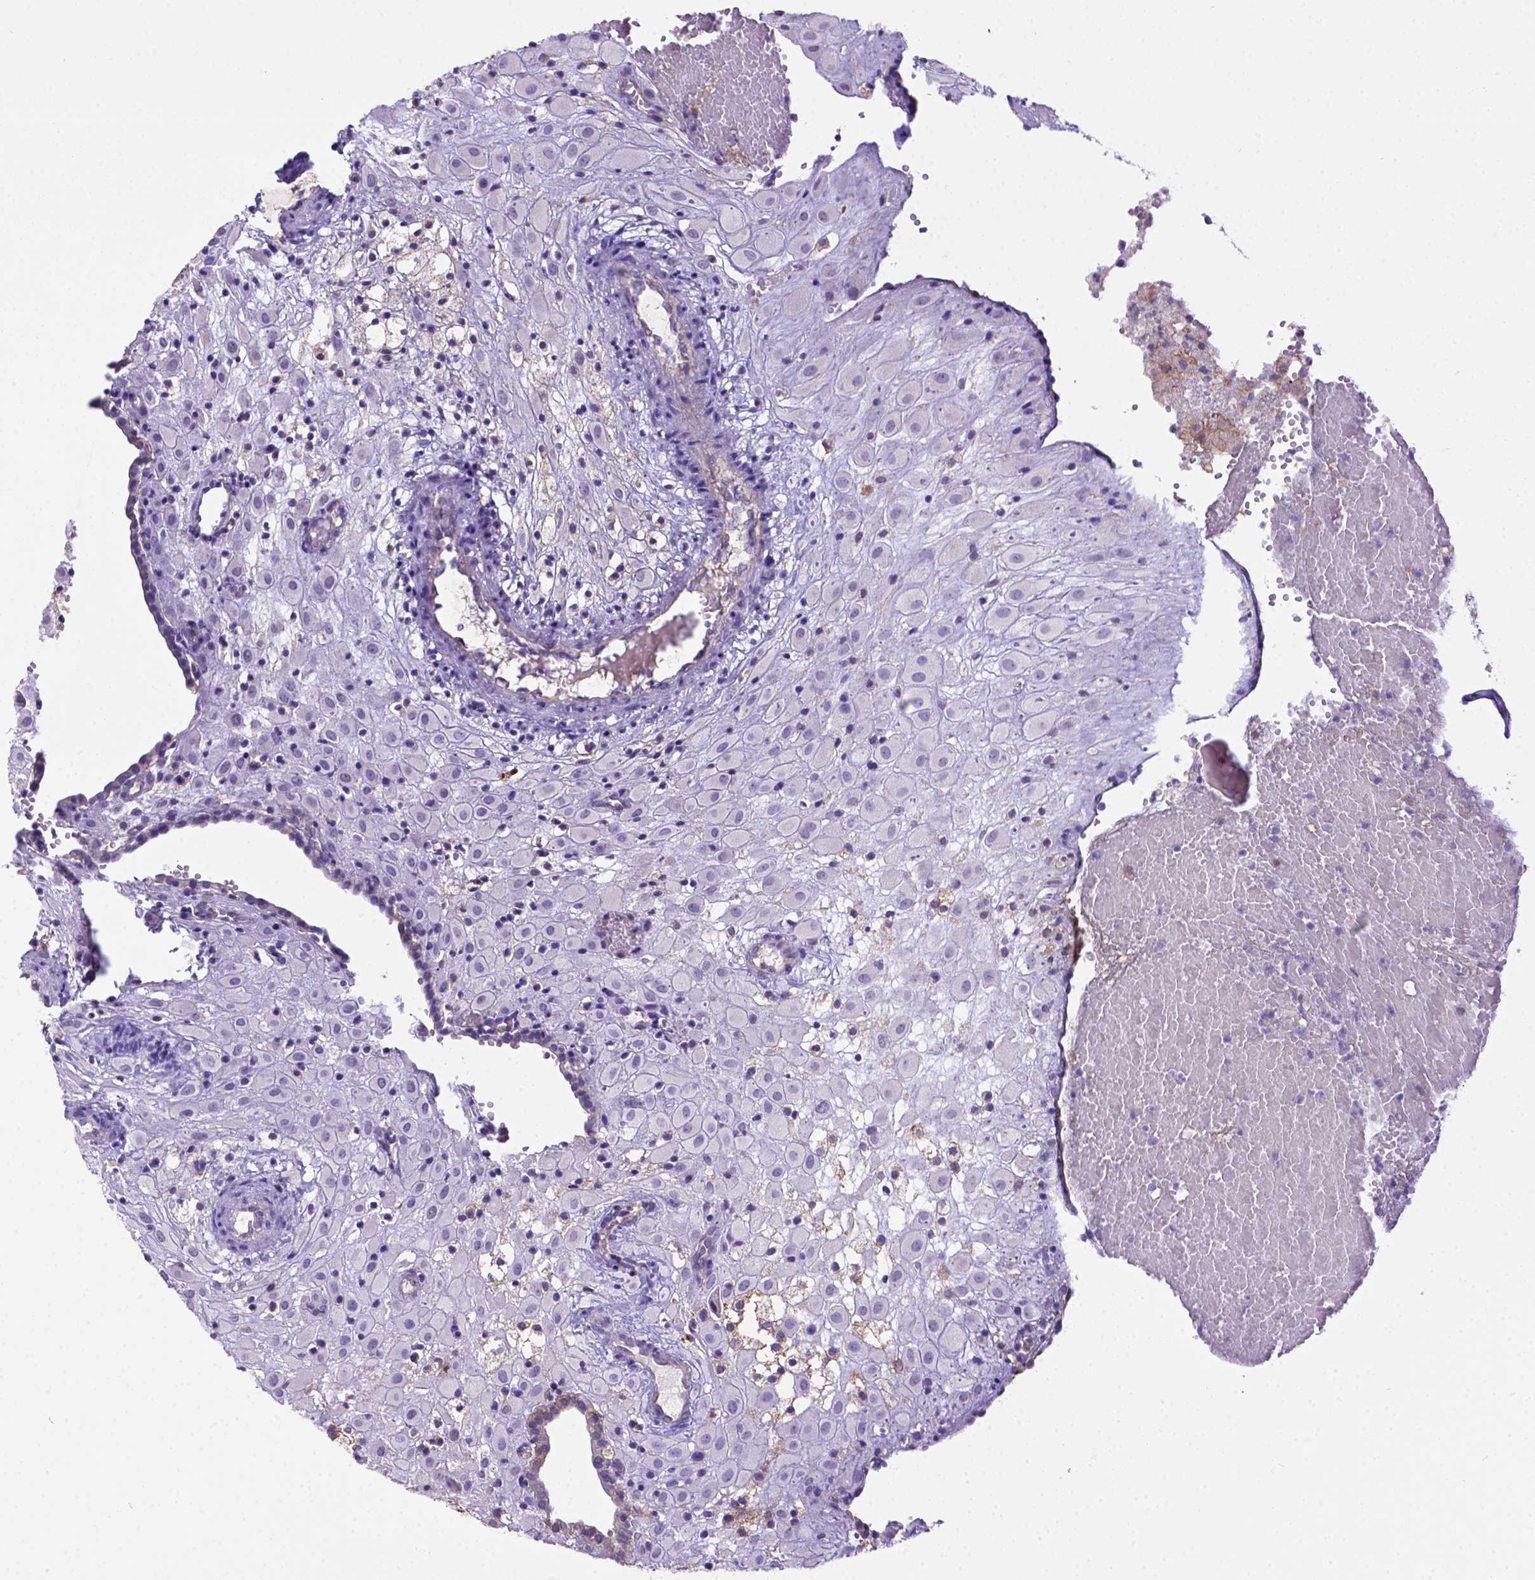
{"staining": {"intensity": "negative", "quantity": "none", "location": "none"}, "tissue": "placenta", "cell_type": "Decidual cells", "image_type": "normal", "snomed": [{"axis": "morphology", "description": "Normal tissue, NOS"}, {"axis": "topography", "description": "Placenta"}], "caption": "A high-resolution image shows immunohistochemistry staining of unremarkable placenta, which displays no significant expression in decidual cells.", "gene": "CD40", "patient": {"sex": "female", "age": 24}}